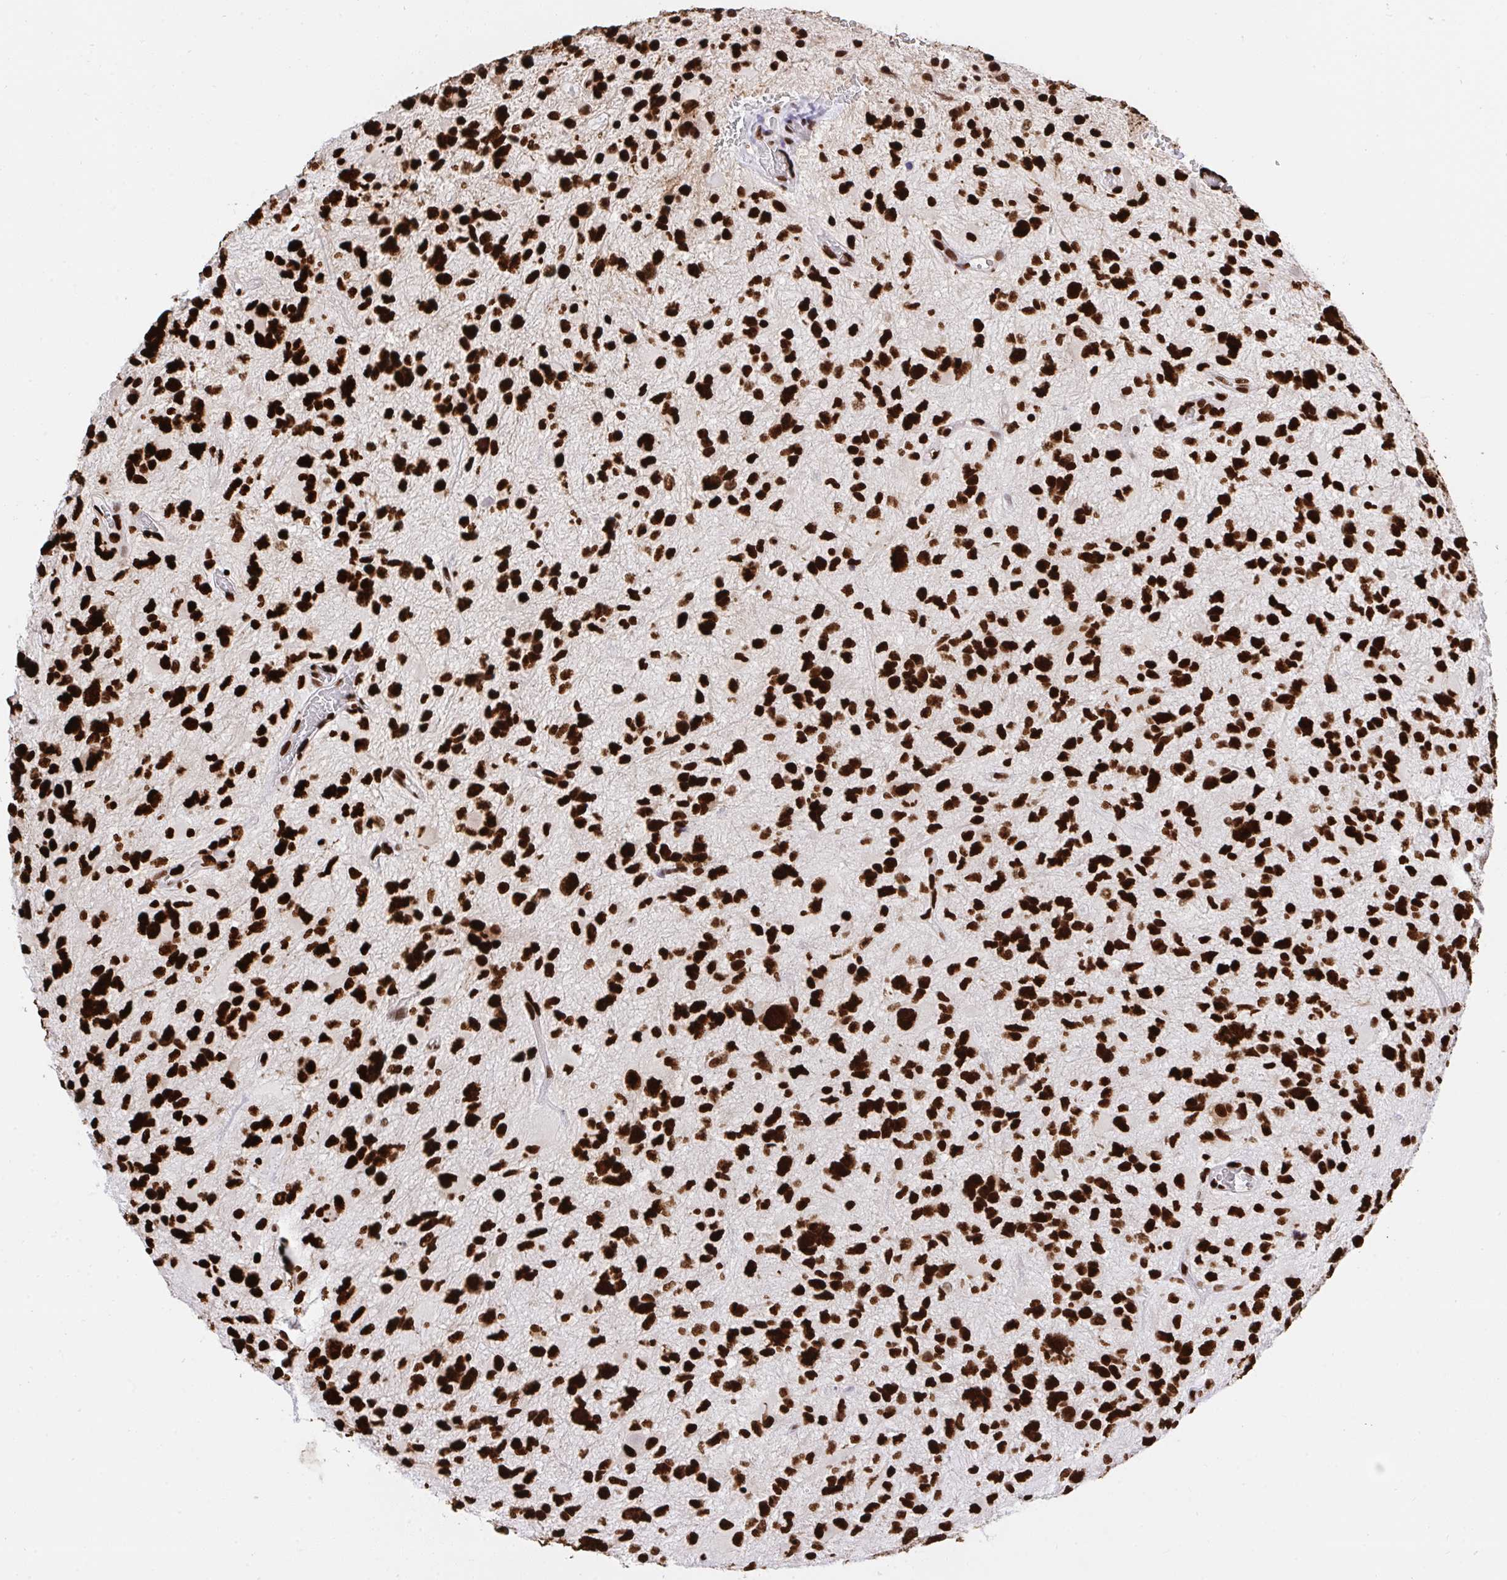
{"staining": {"intensity": "strong", "quantity": ">75%", "location": "nuclear"}, "tissue": "glioma", "cell_type": "Tumor cells", "image_type": "cancer", "snomed": [{"axis": "morphology", "description": "Glioma, malignant, High grade"}, {"axis": "topography", "description": "Brain"}], "caption": "Tumor cells reveal high levels of strong nuclear positivity in about >75% of cells in human high-grade glioma (malignant). The protein of interest is stained brown, and the nuclei are stained in blue (DAB (3,3'-diaminobenzidine) IHC with brightfield microscopy, high magnification).", "gene": "HNRNPL", "patient": {"sex": "female", "age": 11}}